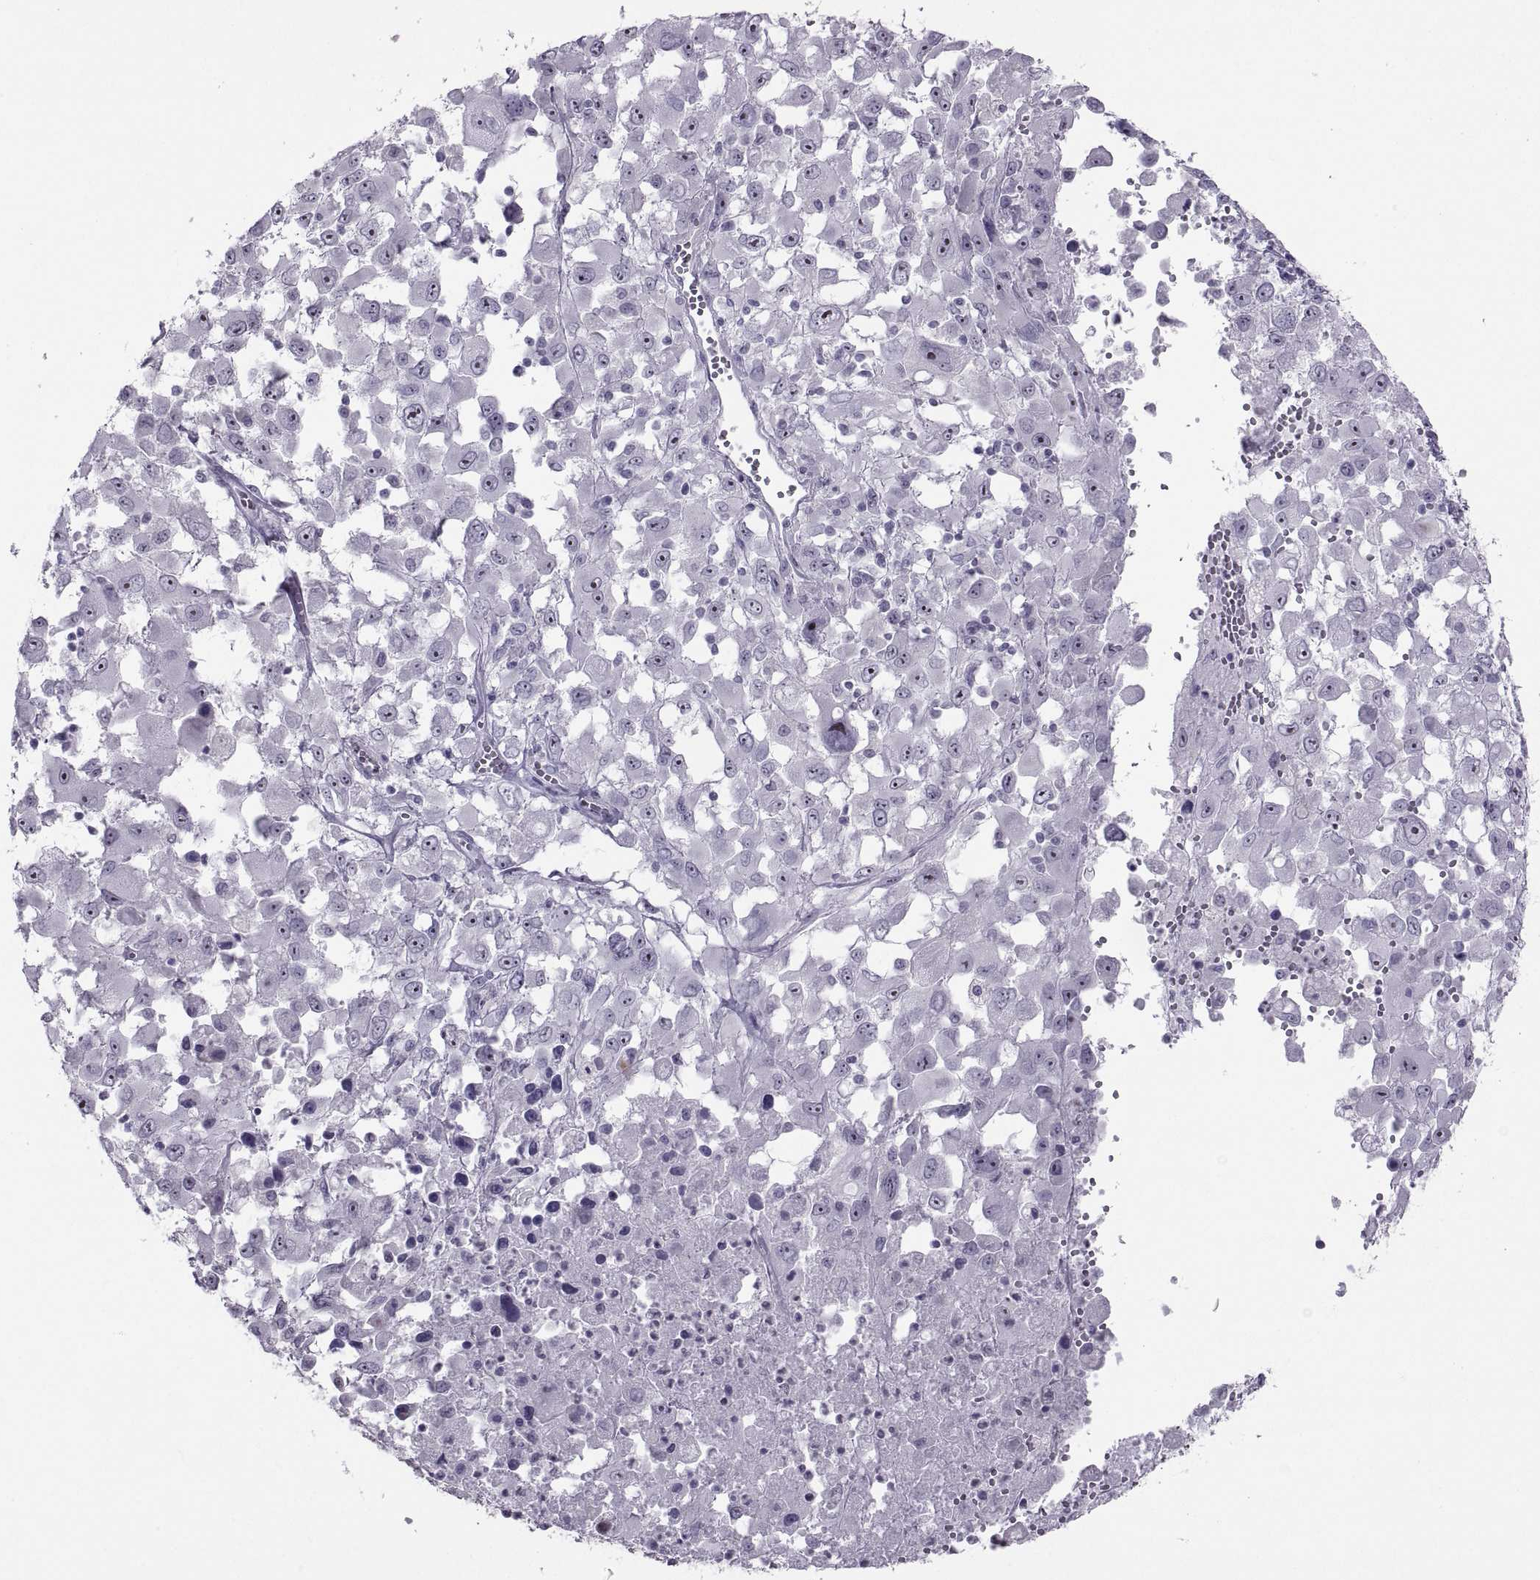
{"staining": {"intensity": "negative", "quantity": "none", "location": "none"}, "tissue": "melanoma", "cell_type": "Tumor cells", "image_type": "cancer", "snomed": [{"axis": "morphology", "description": "Malignant melanoma, Metastatic site"}, {"axis": "topography", "description": "Soft tissue"}], "caption": "High magnification brightfield microscopy of melanoma stained with DAB (3,3'-diaminobenzidine) (brown) and counterstained with hematoxylin (blue): tumor cells show no significant positivity.", "gene": "ASIC2", "patient": {"sex": "male", "age": 50}}